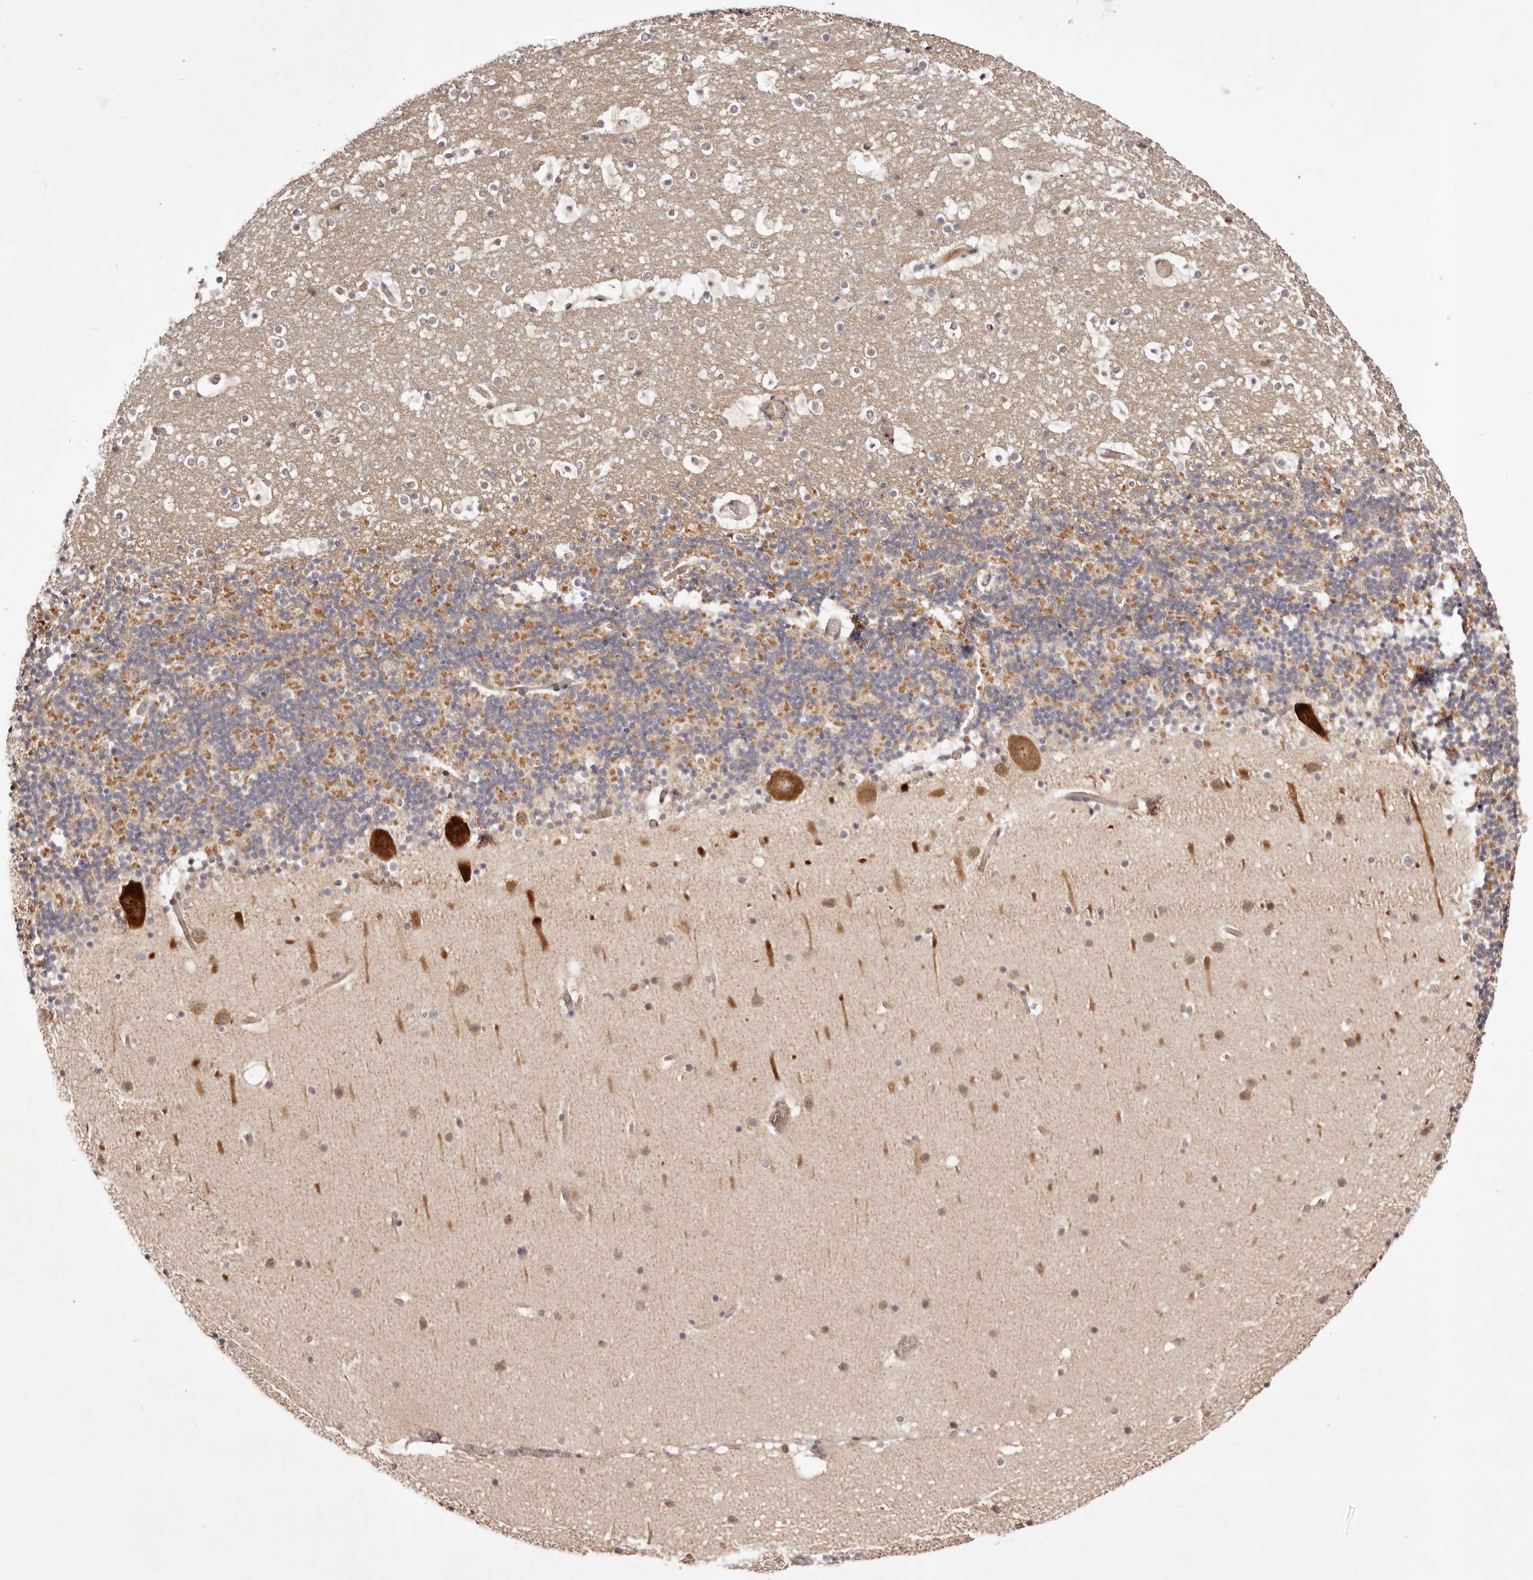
{"staining": {"intensity": "moderate", "quantity": ">75%", "location": "cytoplasmic/membranous"}, "tissue": "cerebellum", "cell_type": "Cells in granular layer", "image_type": "normal", "snomed": [{"axis": "morphology", "description": "Normal tissue, NOS"}, {"axis": "topography", "description": "Cerebellum"}], "caption": "Immunohistochemical staining of normal cerebellum exhibits moderate cytoplasmic/membranous protein staining in about >75% of cells in granular layer.", "gene": "WRN", "patient": {"sex": "male", "age": 57}}